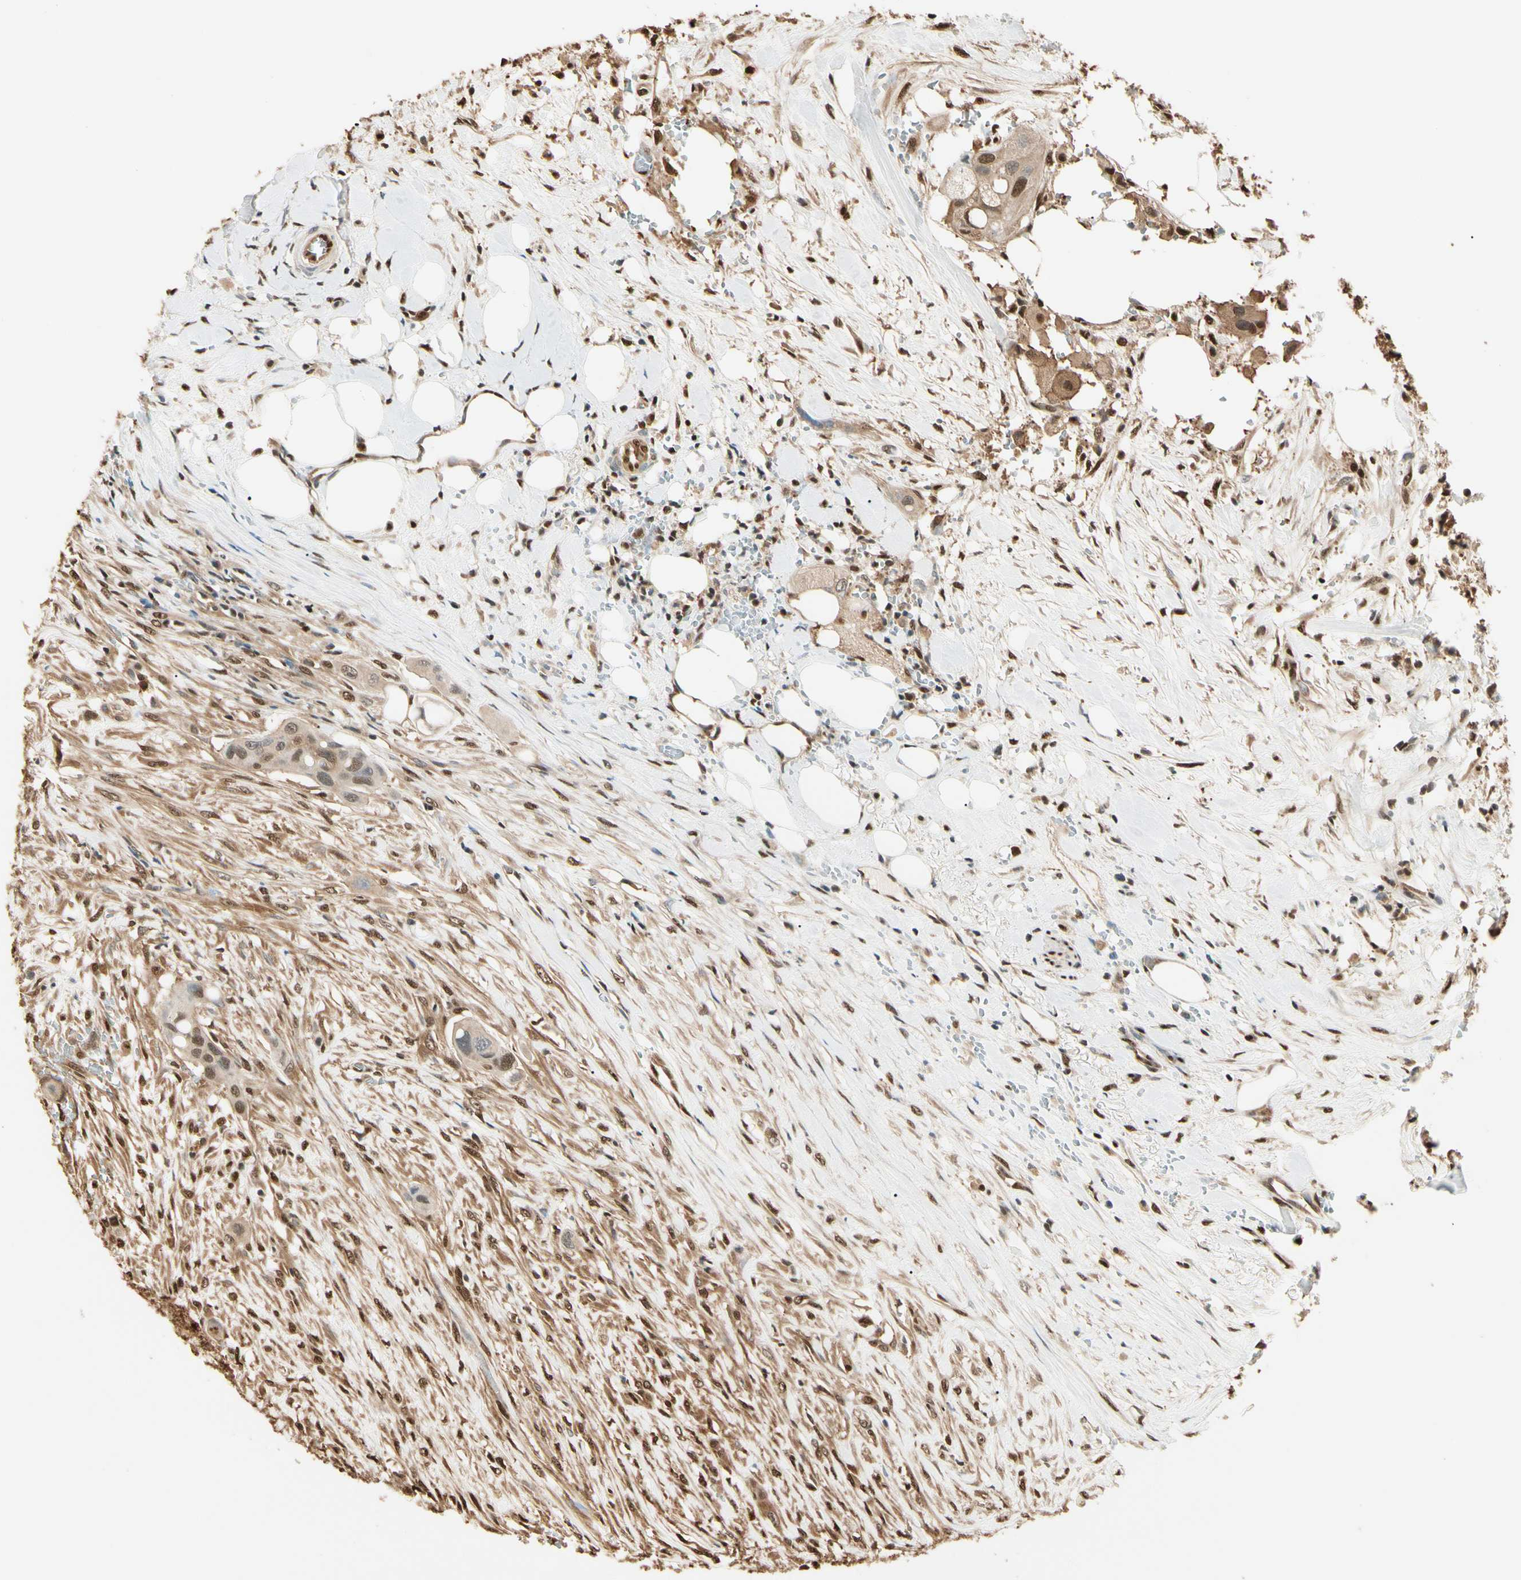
{"staining": {"intensity": "moderate", "quantity": ">75%", "location": "cytoplasmic/membranous,nuclear"}, "tissue": "colorectal cancer", "cell_type": "Tumor cells", "image_type": "cancer", "snomed": [{"axis": "morphology", "description": "Adenocarcinoma, NOS"}, {"axis": "topography", "description": "Colon"}], "caption": "The histopathology image shows staining of colorectal cancer, revealing moderate cytoplasmic/membranous and nuclear protein expression (brown color) within tumor cells.", "gene": "PNCK", "patient": {"sex": "female", "age": 57}}